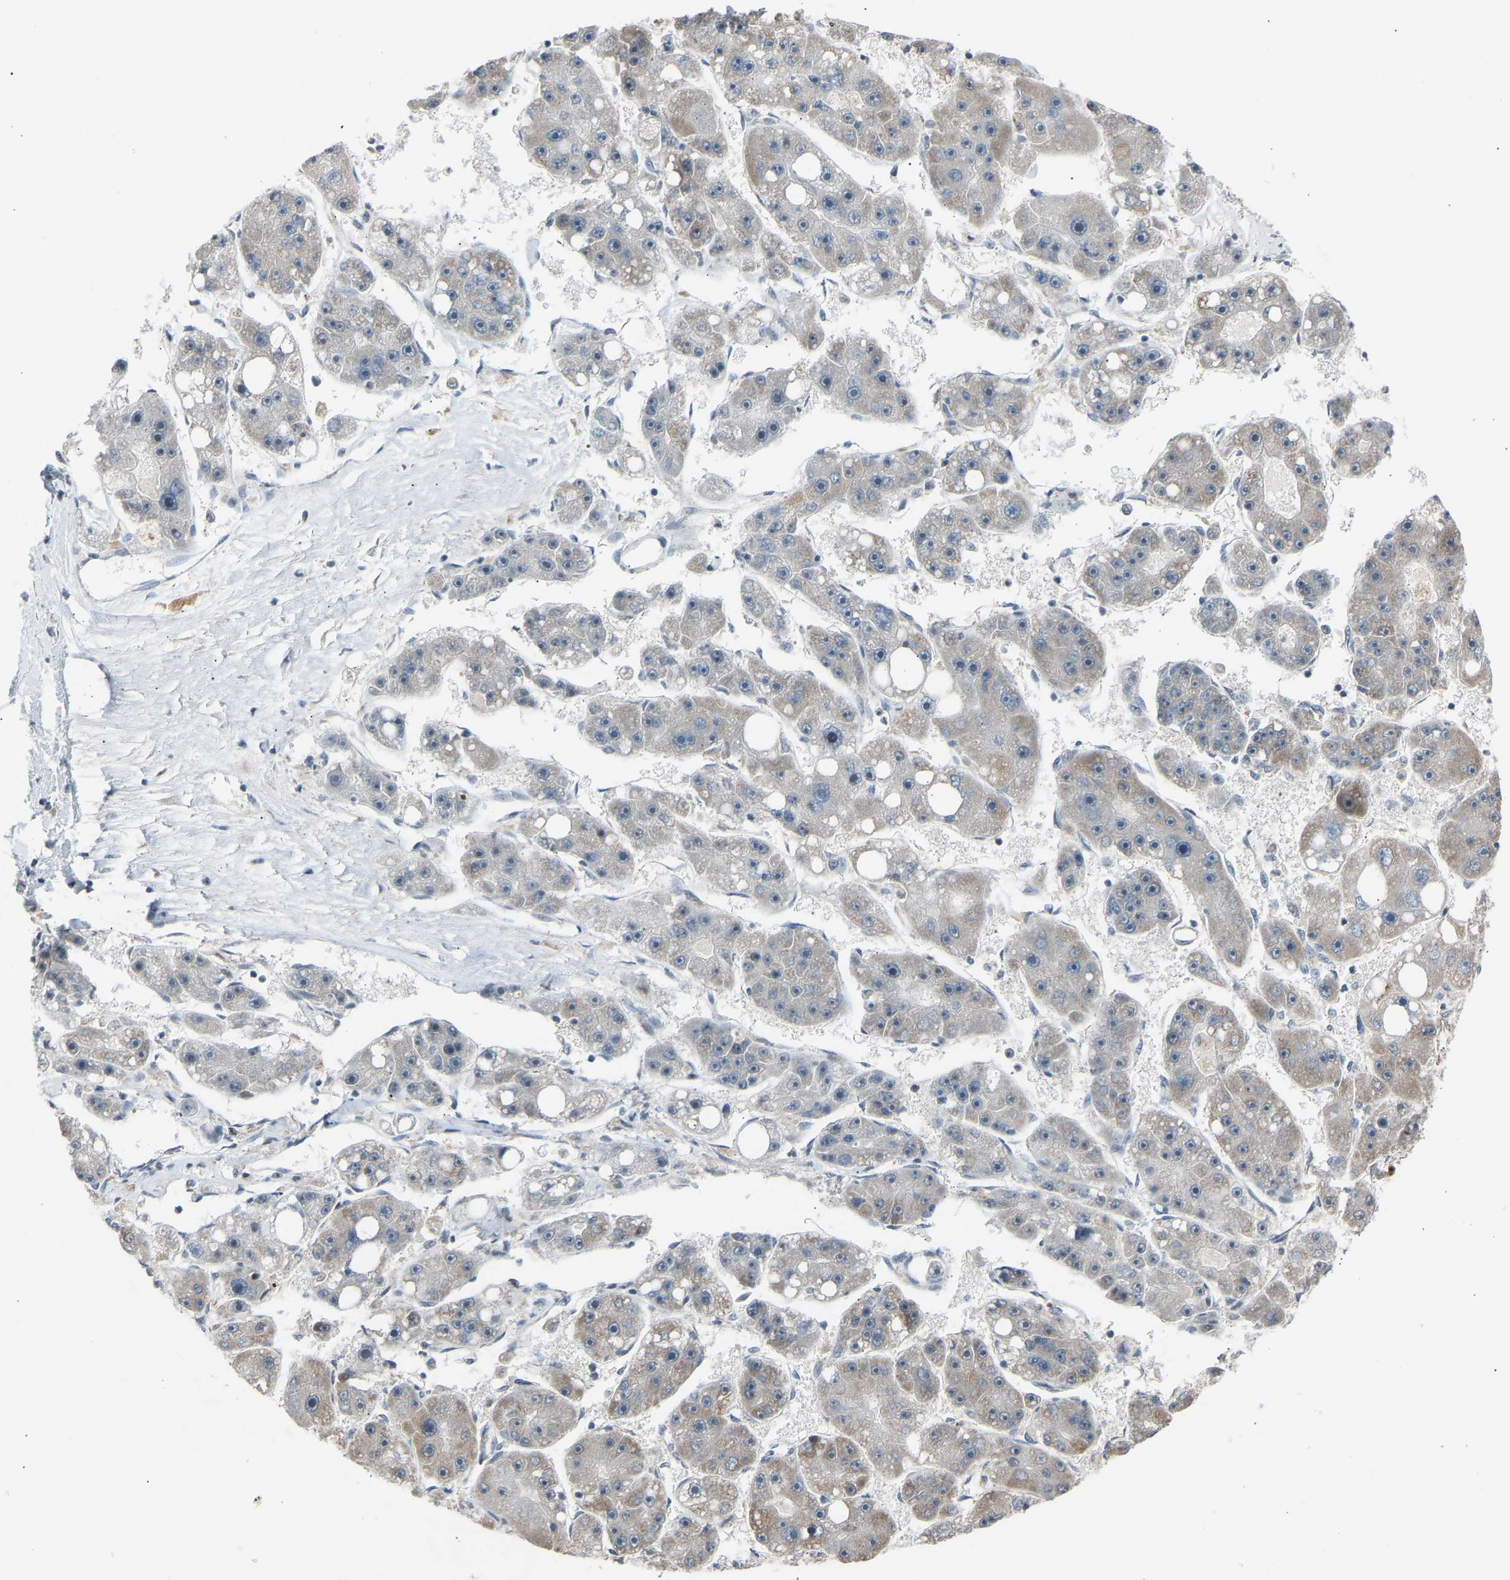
{"staining": {"intensity": "weak", "quantity": "<25%", "location": "cytoplasmic/membranous"}, "tissue": "liver cancer", "cell_type": "Tumor cells", "image_type": "cancer", "snomed": [{"axis": "morphology", "description": "Carcinoma, Hepatocellular, NOS"}, {"axis": "topography", "description": "Liver"}], "caption": "A high-resolution photomicrograph shows immunohistochemistry staining of liver cancer (hepatocellular carcinoma), which reveals no significant positivity in tumor cells.", "gene": "SLIRP", "patient": {"sex": "female", "age": 61}}